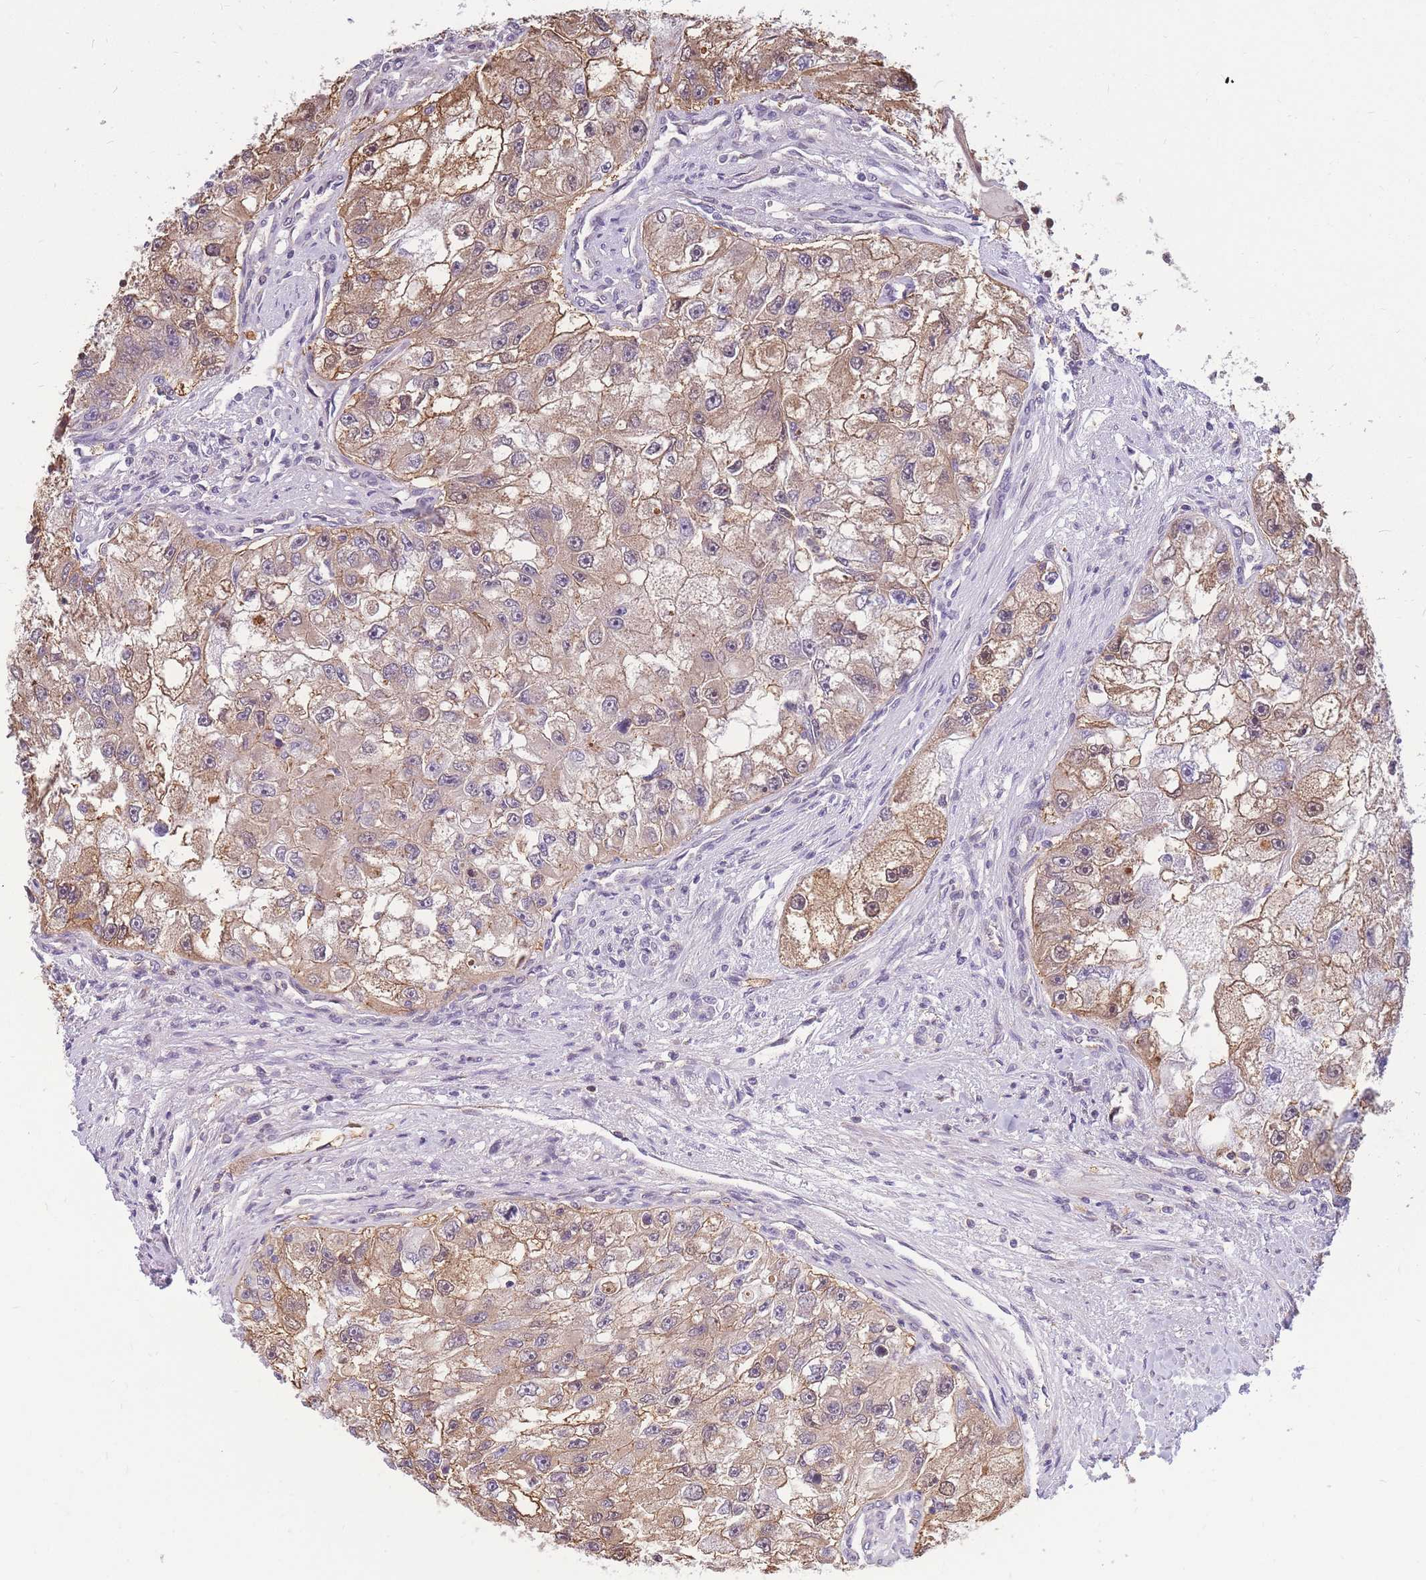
{"staining": {"intensity": "moderate", "quantity": ">75%", "location": "cytoplasmic/membranous,nuclear"}, "tissue": "renal cancer", "cell_type": "Tumor cells", "image_type": "cancer", "snomed": [{"axis": "morphology", "description": "Adenocarcinoma, NOS"}, {"axis": "topography", "description": "Kidney"}], "caption": "DAB immunohistochemical staining of human renal cancer shows moderate cytoplasmic/membranous and nuclear protein staining in about >75% of tumor cells.", "gene": "CRACD", "patient": {"sex": "male", "age": 63}}